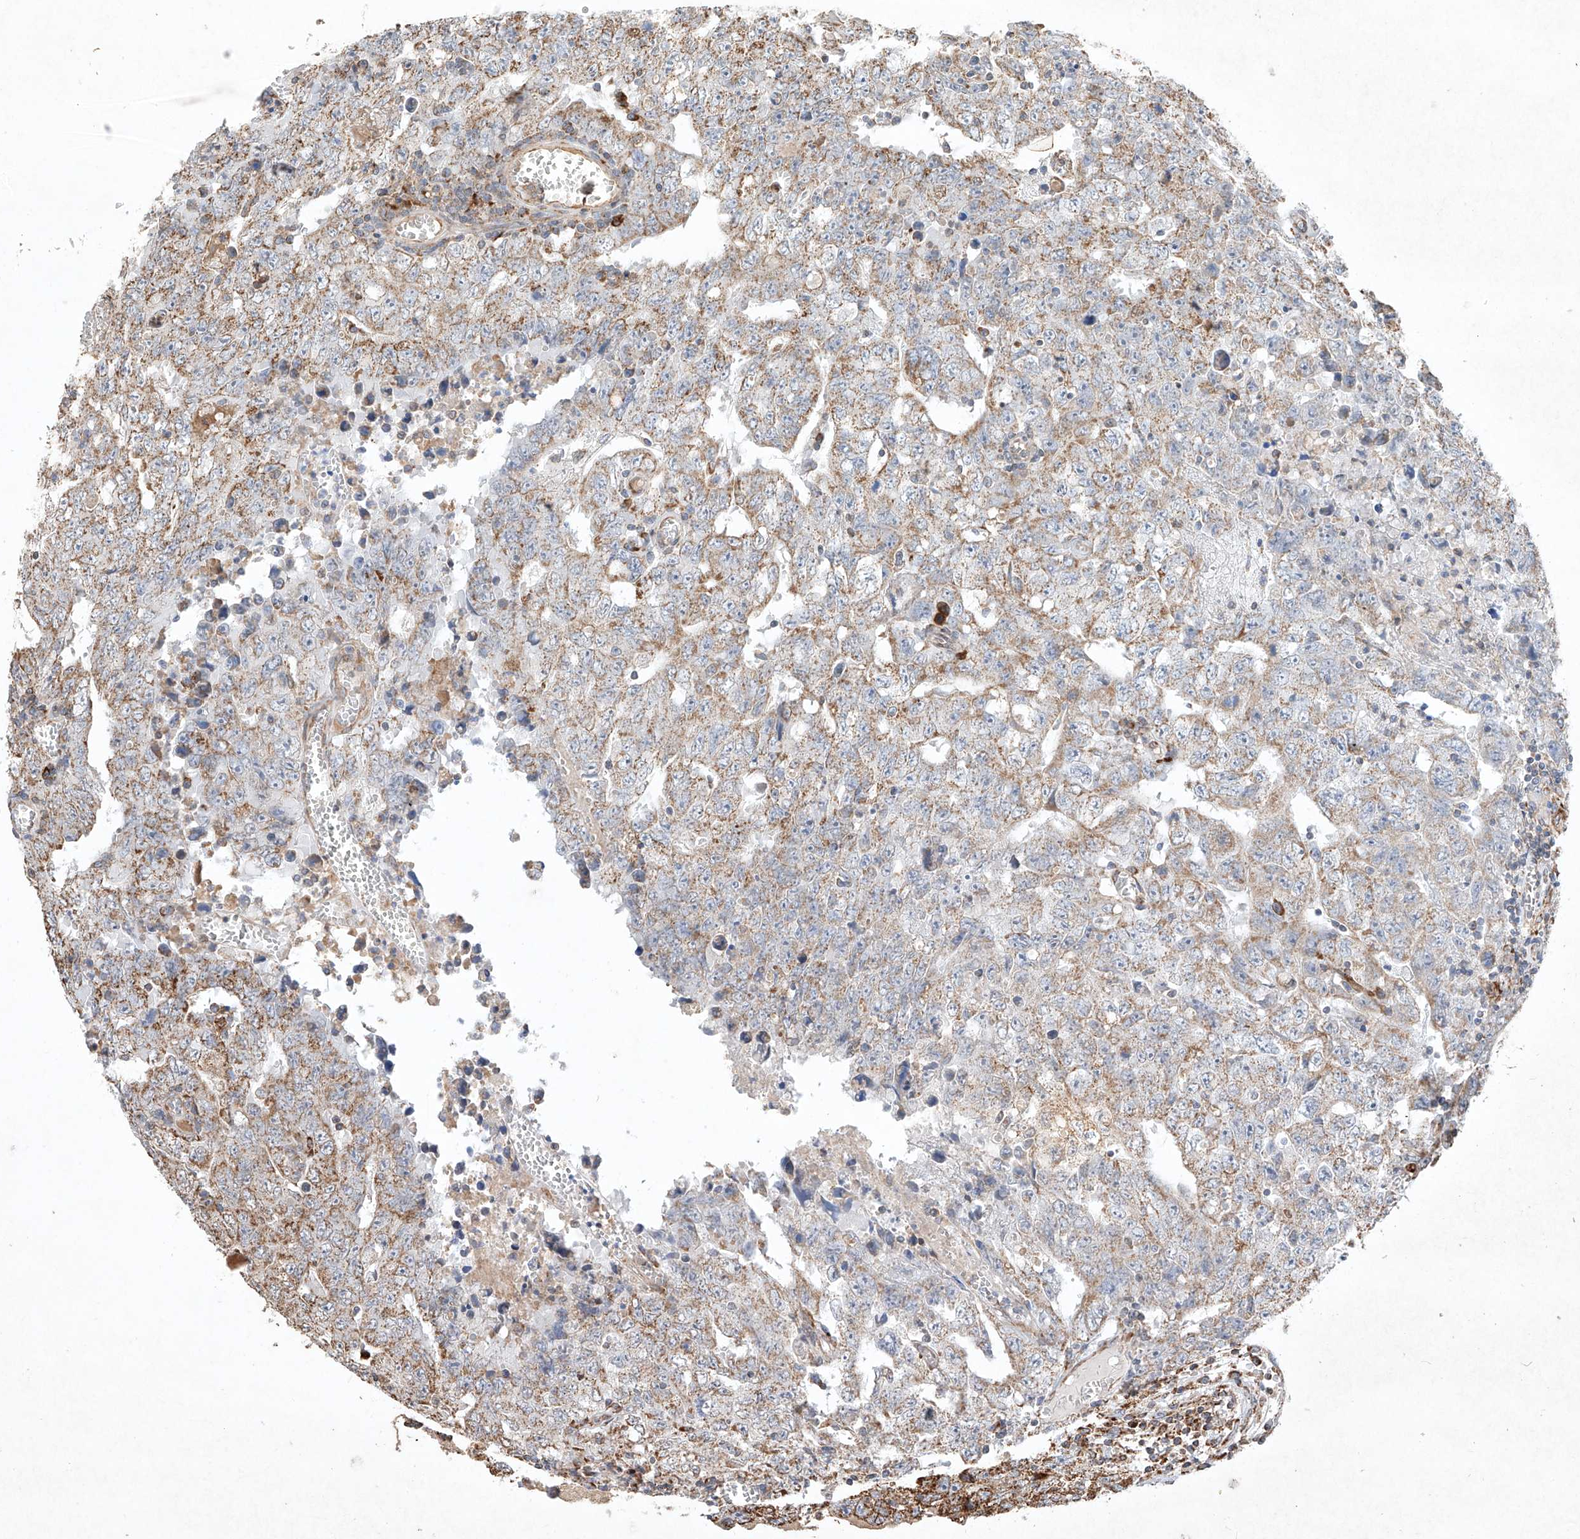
{"staining": {"intensity": "weak", "quantity": ">75%", "location": "cytoplasmic/membranous"}, "tissue": "testis cancer", "cell_type": "Tumor cells", "image_type": "cancer", "snomed": [{"axis": "morphology", "description": "Carcinoma, Embryonal, NOS"}, {"axis": "topography", "description": "Testis"}], "caption": "Protein staining by IHC shows weak cytoplasmic/membranous expression in about >75% of tumor cells in testis cancer (embryonal carcinoma).", "gene": "SEMA3B", "patient": {"sex": "male", "age": 26}}